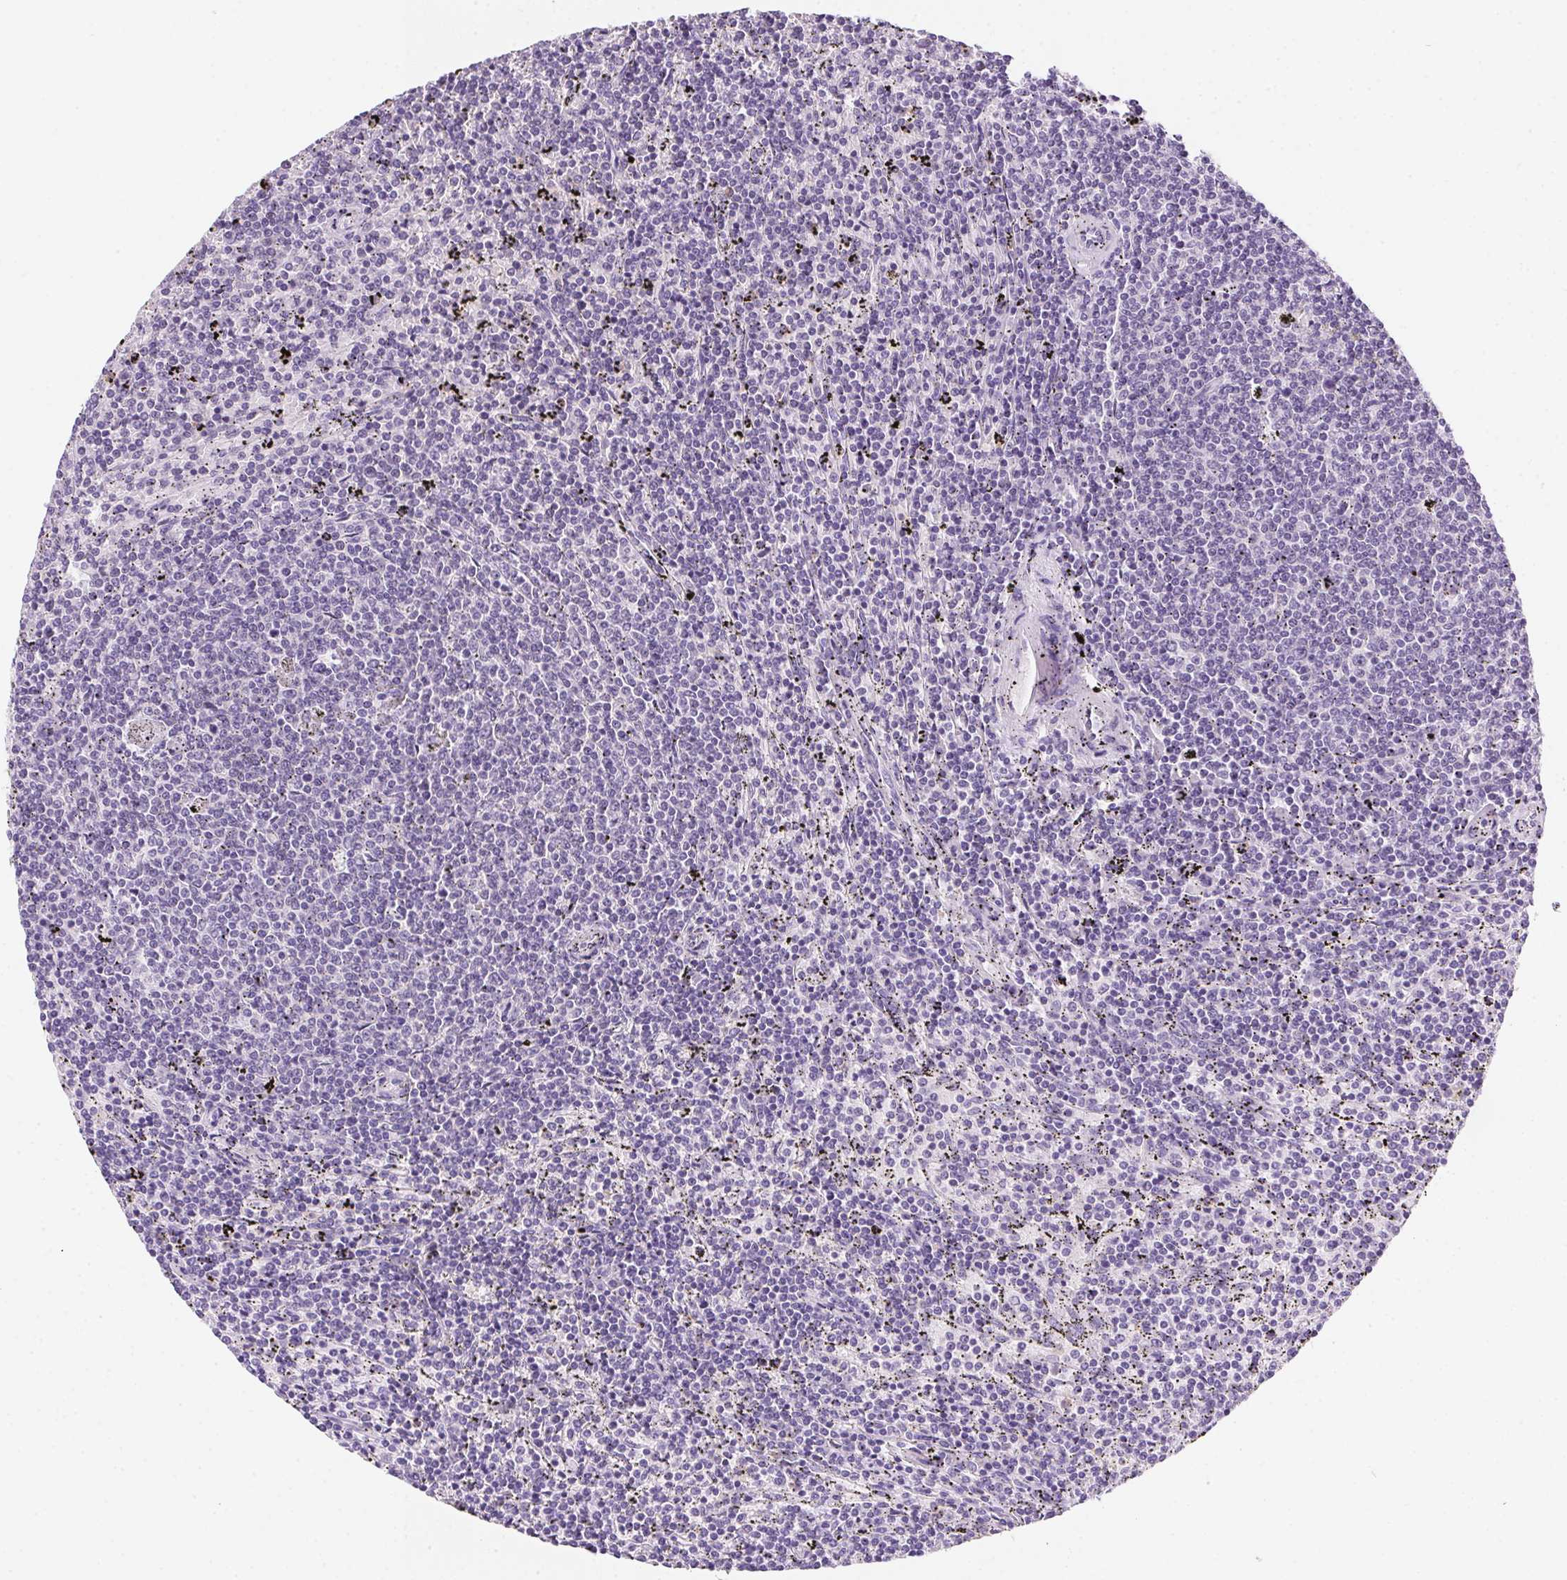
{"staining": {"intensity": "negative", "quantity": "none", "location": "none"}, "tissue": "lymphoma", "cell_type": "Tumor cells", "image_type": "cancer", "snomed": [{"axis": "morphology", "description": "Malignant lymphoma, non-Hodgkin's type, Low grade"}, {"axis": "topography", "description": "Spleen"}], "caption": "Immunohistochemical staining of lymphoma exhibits no significant positivity in tumor cells. (DAB (3,3'-diaminobenzidine) IHC with hematoxylin counter stain).", "gene": "SSTR4", "patient": {"sex": "female", "age": 50}}